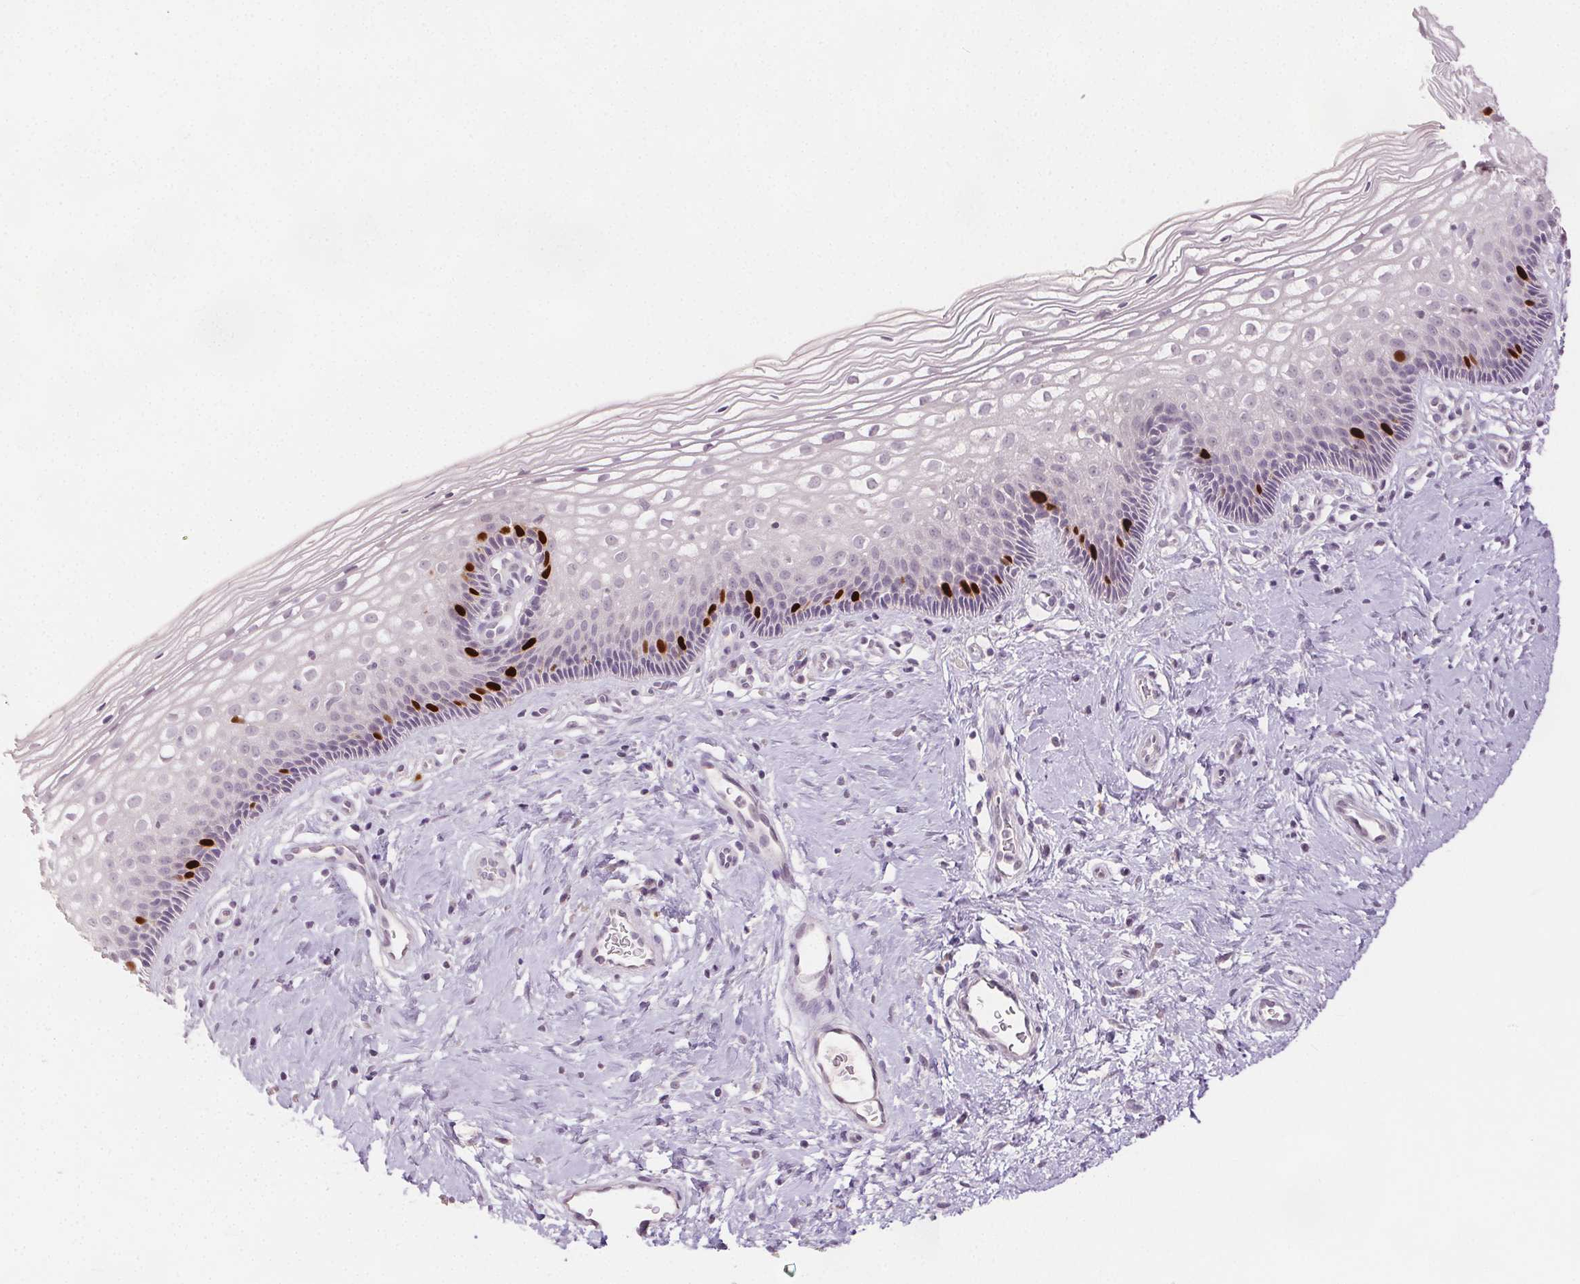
{"staining": {"intensity": "negative", "quantity": "none", "location": "none"}, "tissue": "cervix", "cell_type": "Glandular cells", "image_type": "normal", "snomed": [{"axis": "morphology", "description": "Normal tissue, NOS"}, {"axis": "topography", "description": "Cervix"}], "caption": "An image of cervix stained for a protein demonstrates no brown staining in glandular cells.", "gene": "ANLN", "patient": {"sex": "female", "age": 34}}